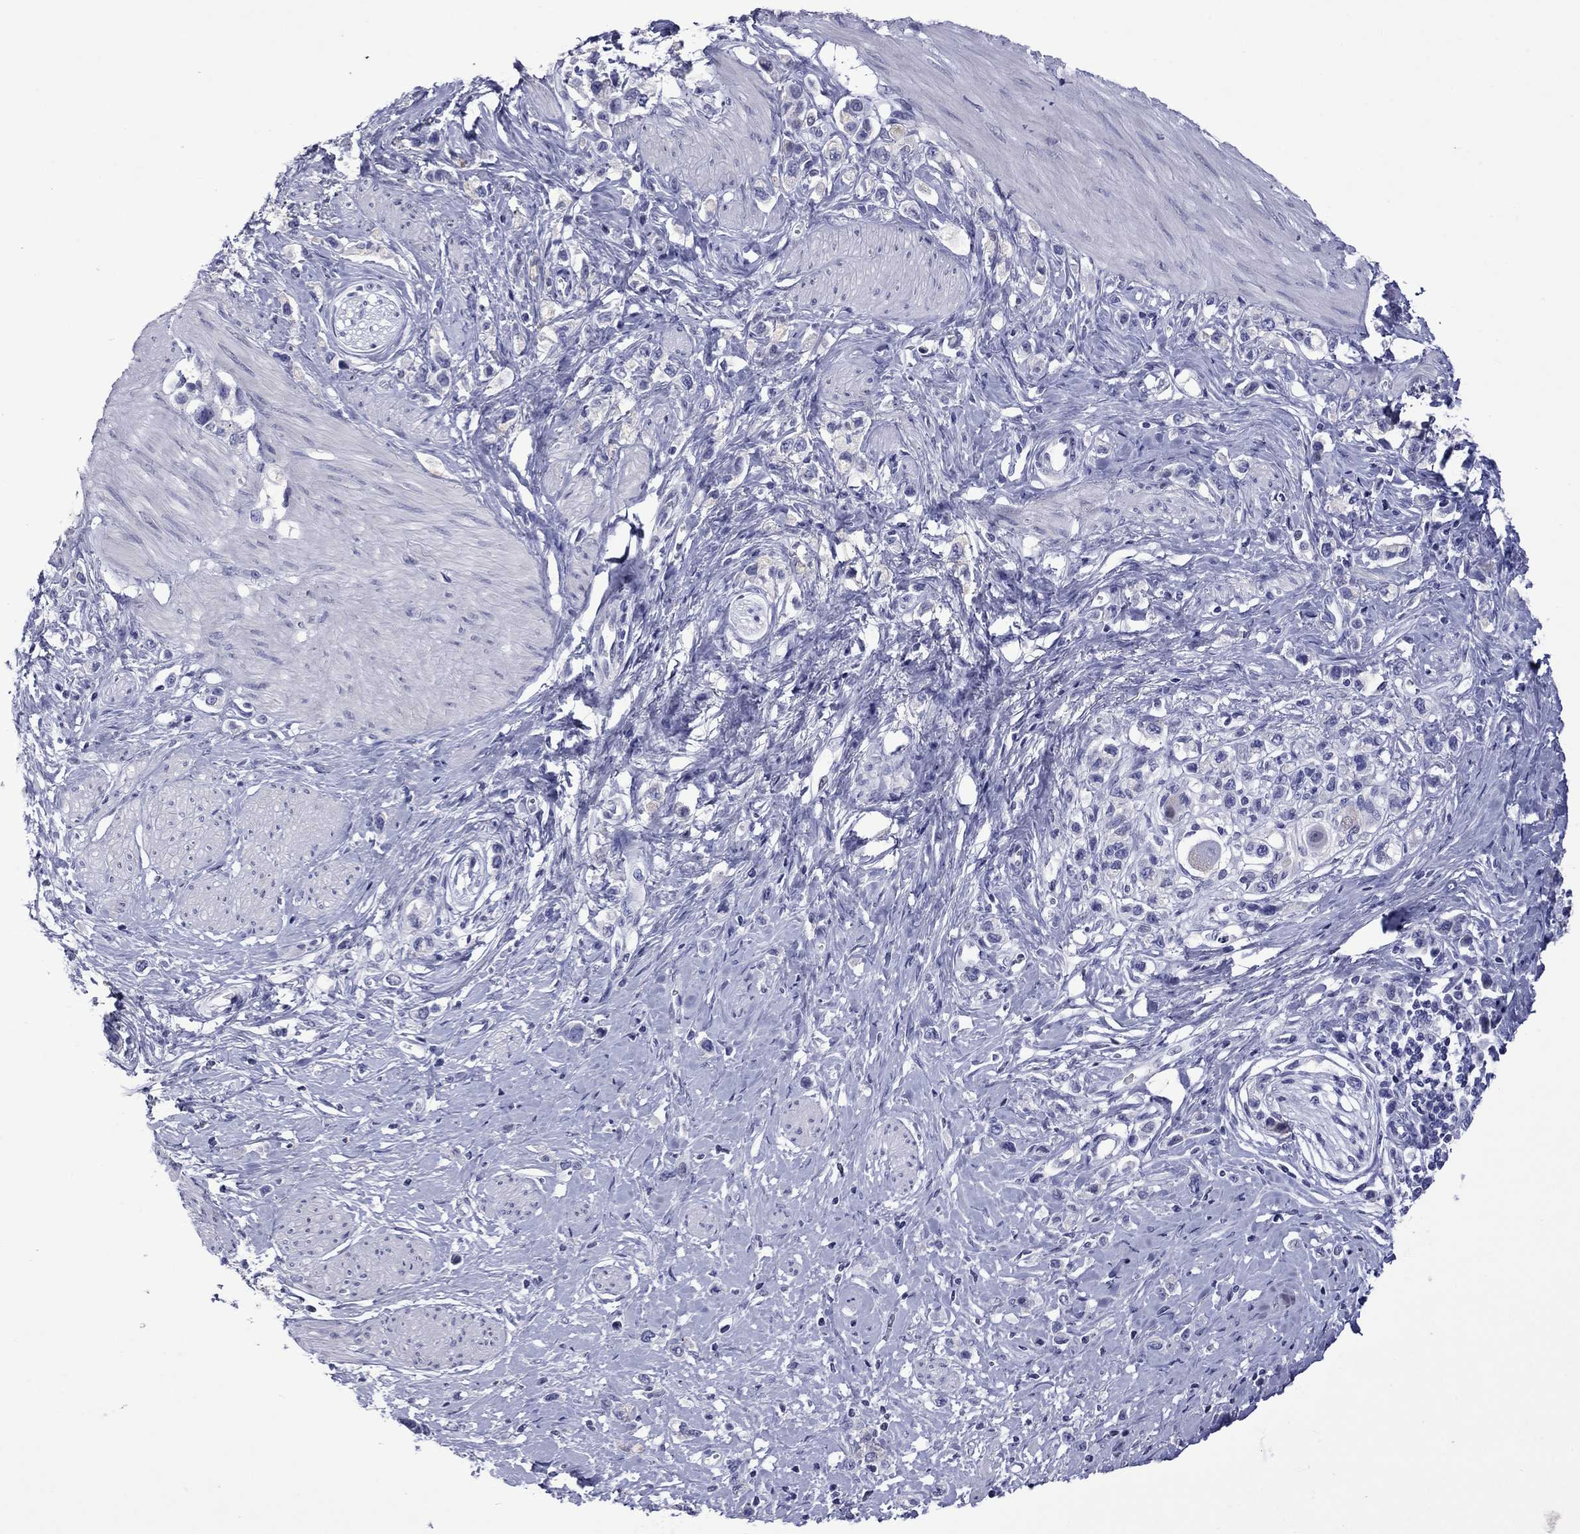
{"staining": {"intensity": "negative", "quantity": "none", "location": "none"}, "tissue": "stomach cancer", "cell_type": "Tumor cells", "image_type": "cancer", "snomed": [{"axis": "morphology", "description": "Normal tissue, NOS"}, {"axis": "morphology", "description": "Adenocarcinoma, NOS"}, {"axis": "morphology", "description": "Adenocarcinoma, High grade"}, {"axis": "topography", "description": "Stomach, upper"}, {"axis": "topography", "description": "Stomach"}], "caption": "Immunohistochemical staining of human stomach high-grade adenocarcinoma demonstrates no significant positivity in tumor cells. The staining was performed using DAB (3,3'-diaminobenzidine) to visualize the protein expression in brown, while the nuclei were stained in blue with hematoxylin (Magnification: 20x).", "gene": "PIWIL1", "patient": {"sex": "female", "age": 65}}